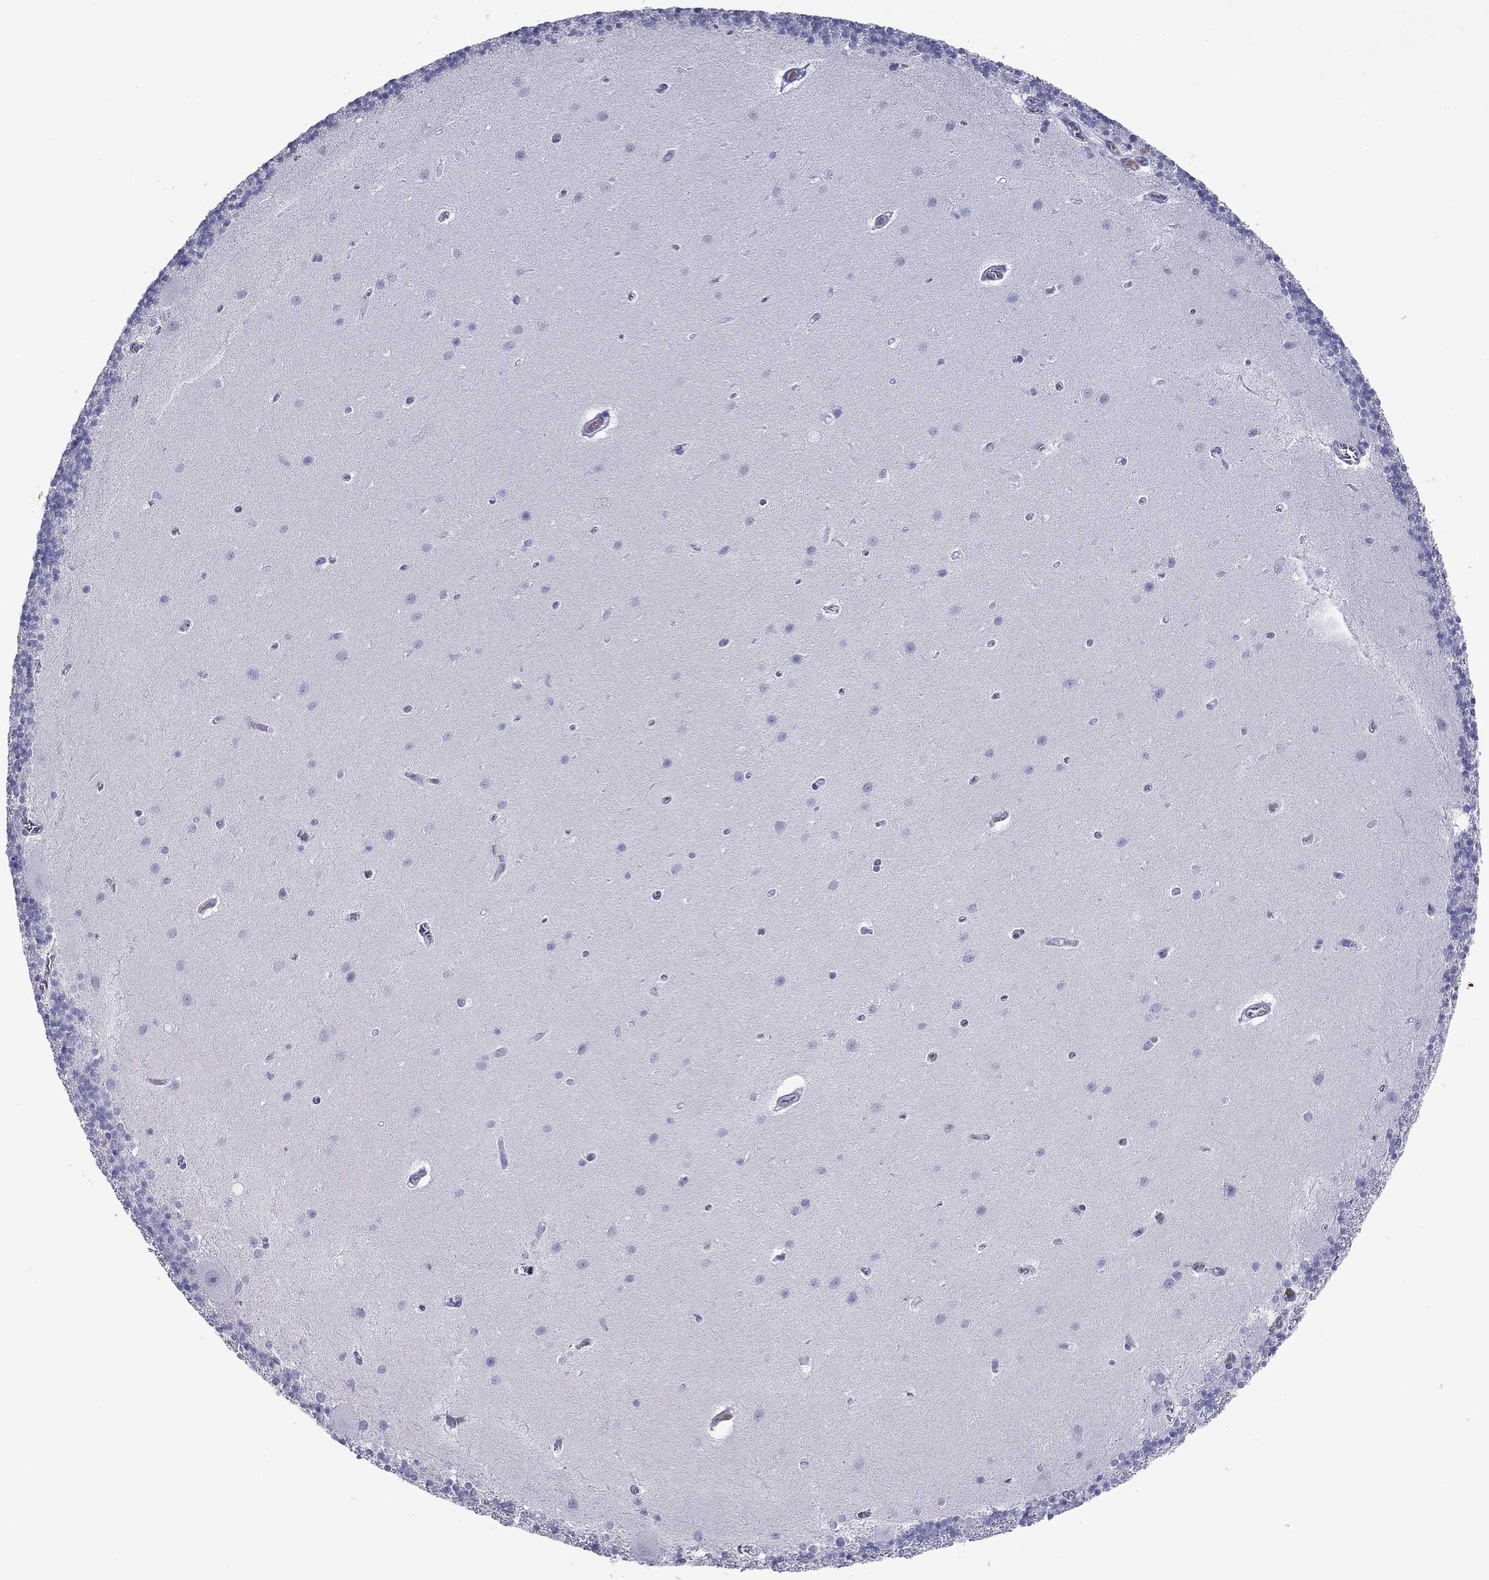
{"staining": {"intensity": "negative", "quantity": "none", "location": "none"}, "tissue": "cerebellum", "cell_type": "Cells in granular layer", "image_type": "normal", "snomed": [{"axis": "morphology", "description": "Normal tissue, NOS"}, {"axis": "topography", "description": "Cerebellum"}], "caption": "Cerebellum stained for a protein using immunohistochemistry (IHC) demonstrates no expression cells in granular layer.", "gene": "KLRG1", "patient": {"sex": "male", "age": 70}}